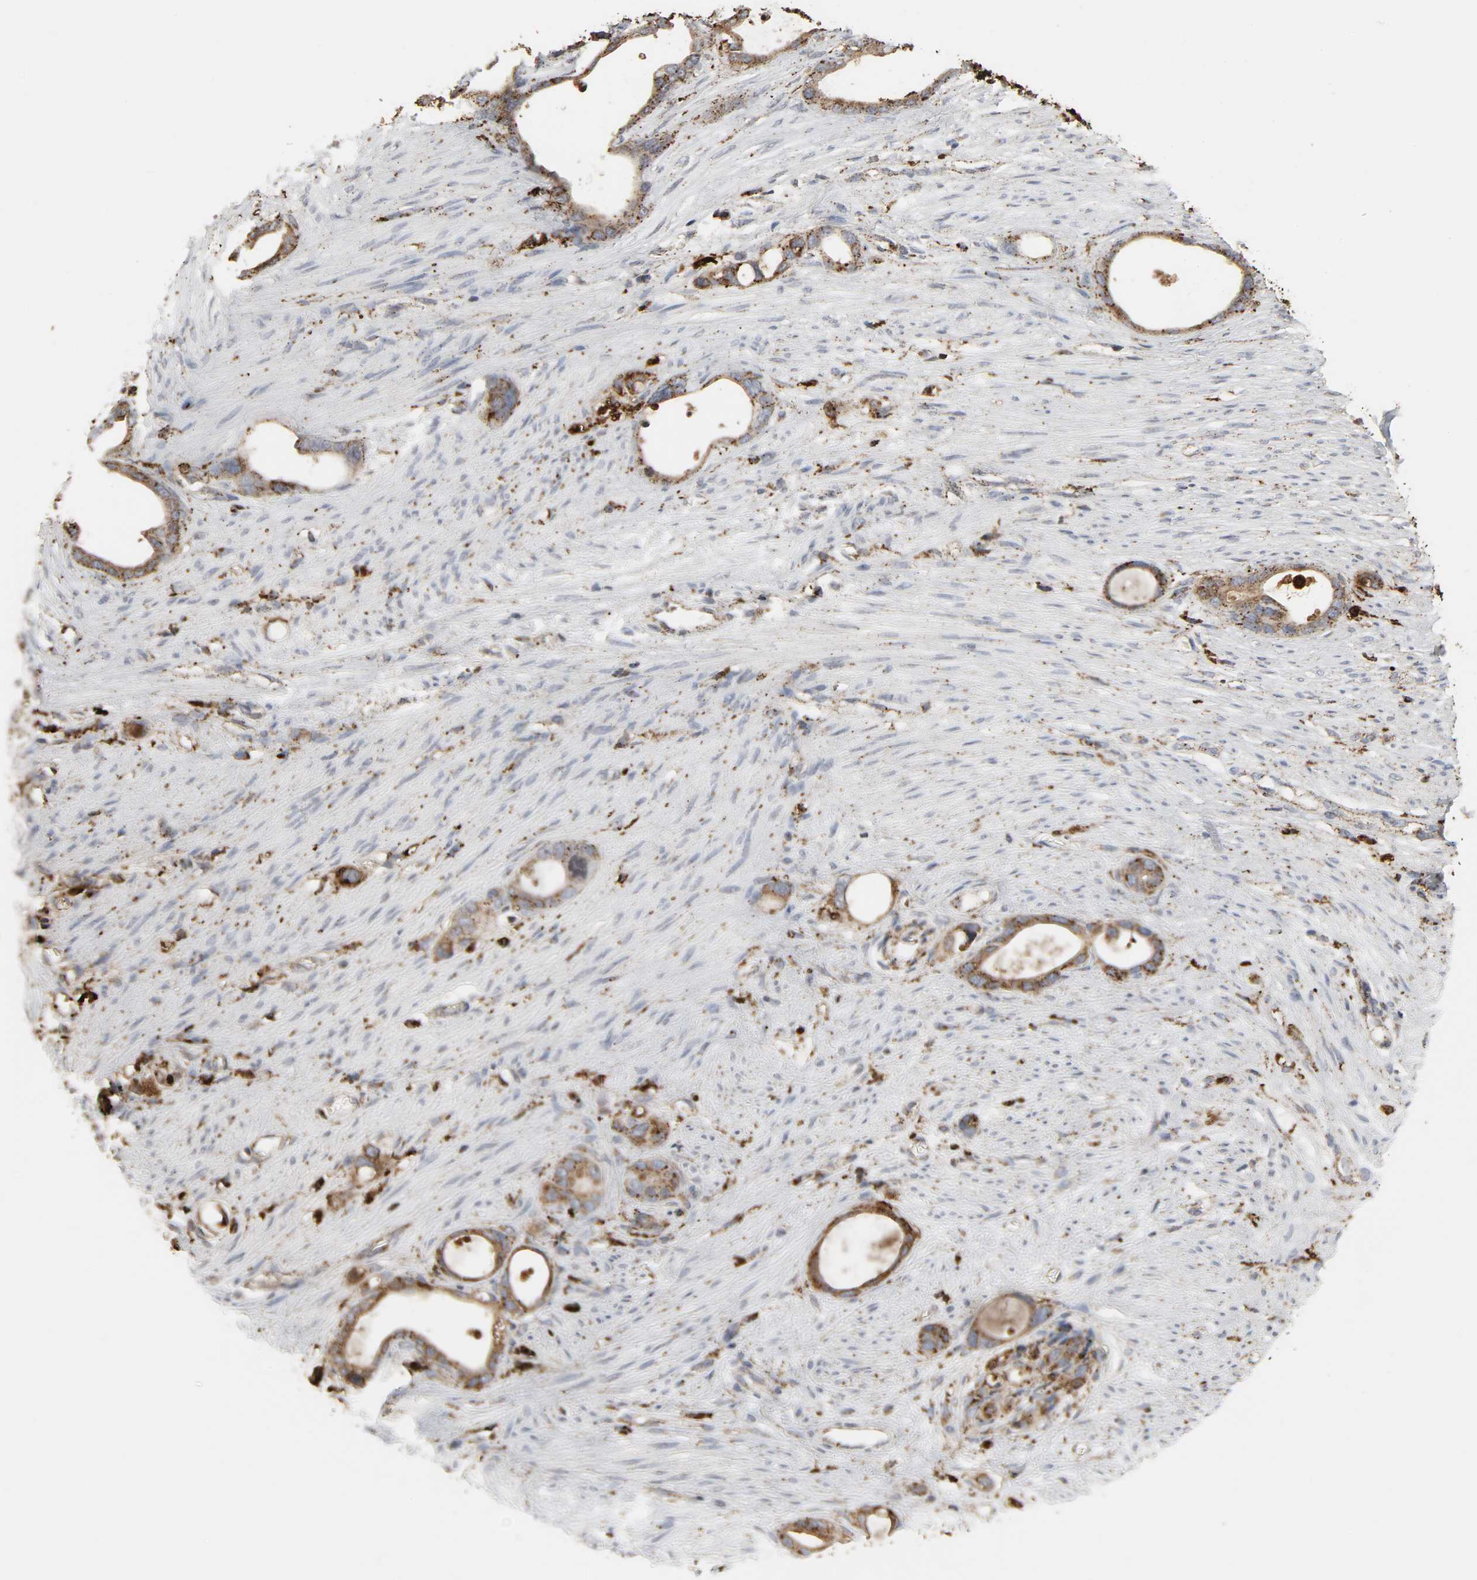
{"staining": {"intensity": "moderate", "quantity": ">75%", "location": "cytoplasmic/membranous"}, "tissue": "stomach cancer", "cell_type": "Tumor cells", "image_type": "cancer", "snomed": [{"axis": "morphology", "description": "Adenocarcinoma, NOS"}, {"axis": "topography", "description": "Stomach"}], "caption": "This image shows stomach cancer (adenocarcinoma) stained with IHC to label a protein in brown. The cytoplasmic/membranous of tumor cells show moderate positivity for the protein. Nuclei are counter-stained blue.", "gene": "PSAP", "patient": {"sex": "female", "age": 75}}